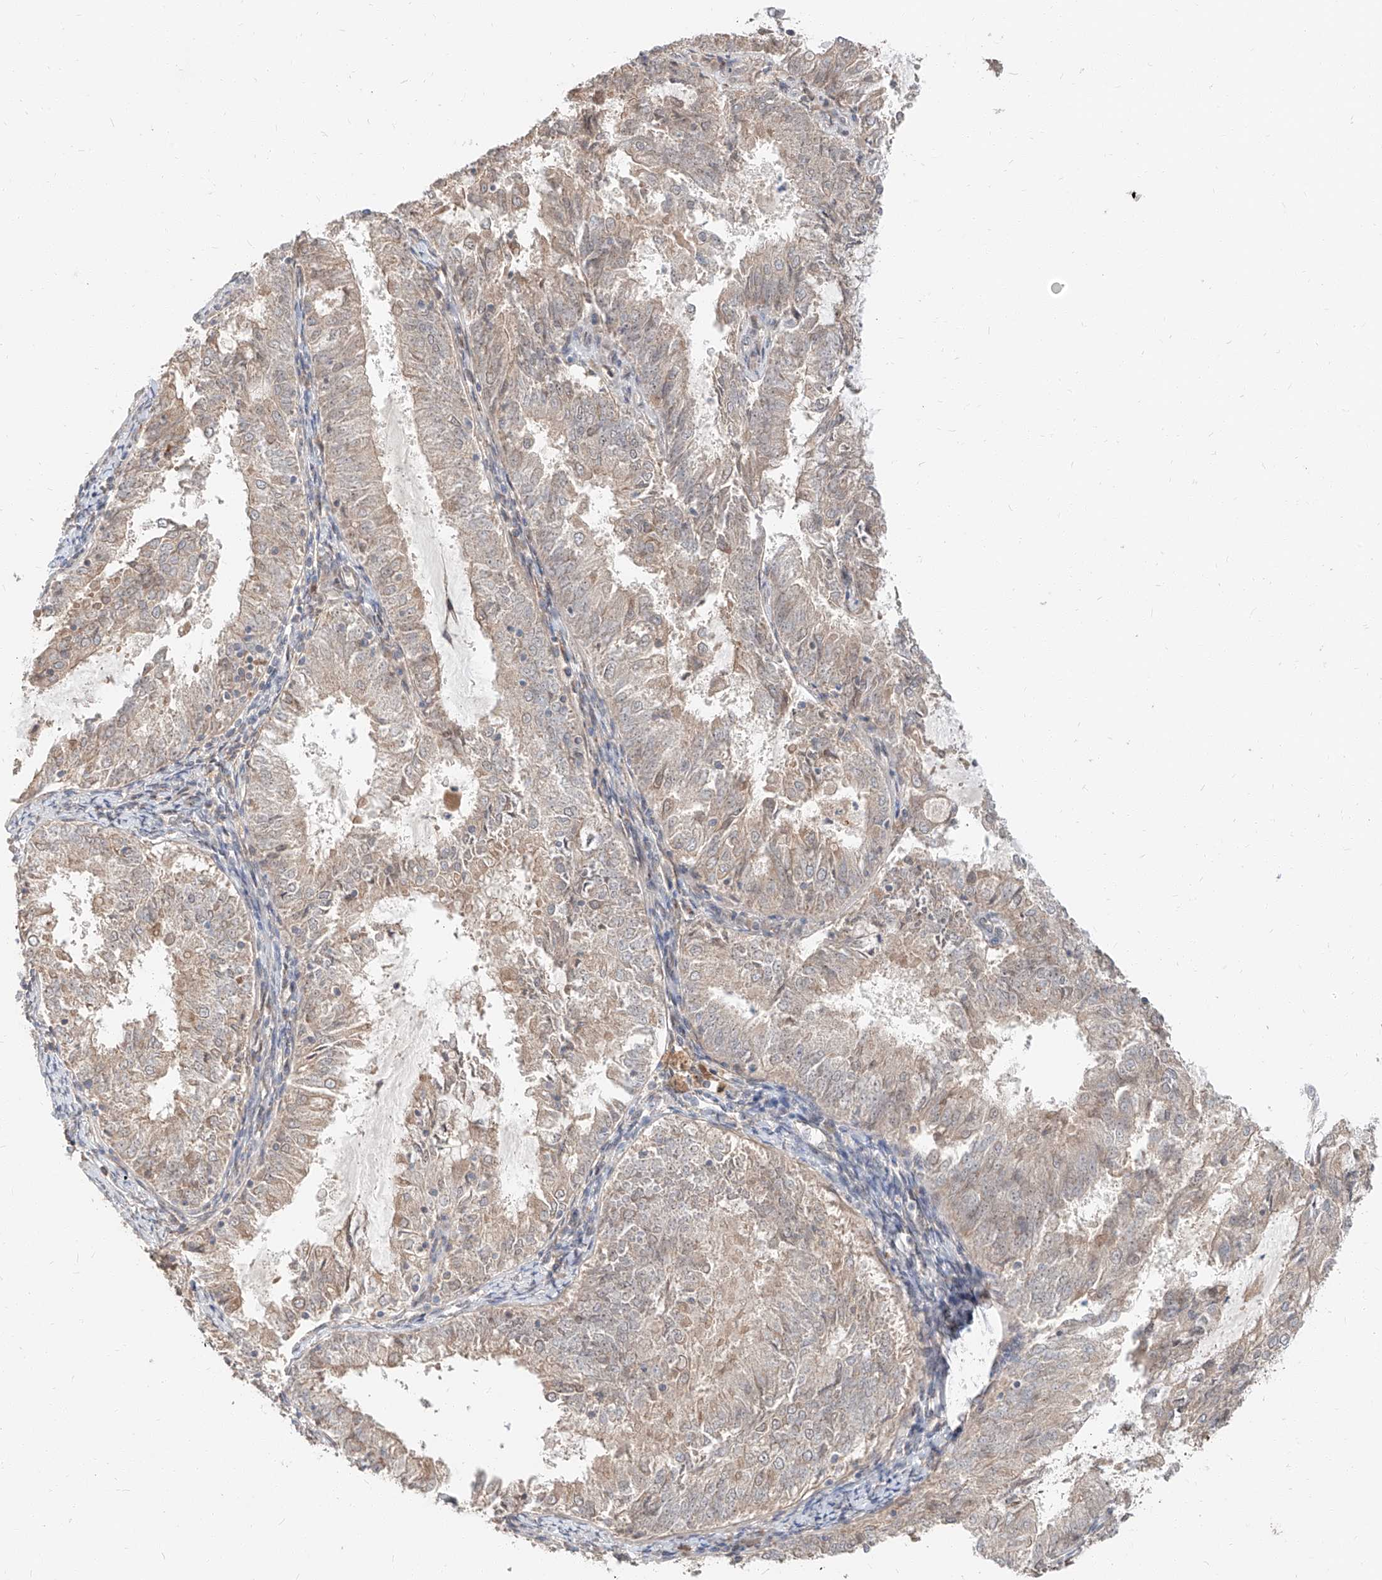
{"staining": {"intensity": "weak", "quantity": "25%-75%", "location": "cytoplasmic/membranous"}, "tissue": "endometrial cancer", "cell_type": "Tumor cells", "image_type": "cancer", "snomed": [{"axis": "morphology", "description": "Adenocarcinoma, NOS"}, {"axis": "topography", "description": "Endometrium"}], "caption": "Approximately 25%-75% of tumor cells in endometrial adenocarcinoma show weak cytoplasmic/membranous protein positivity as visualized by brown immunohistochemical staining.", "gene": "STX19", "patient": {"sex": "female", "age": 57}}